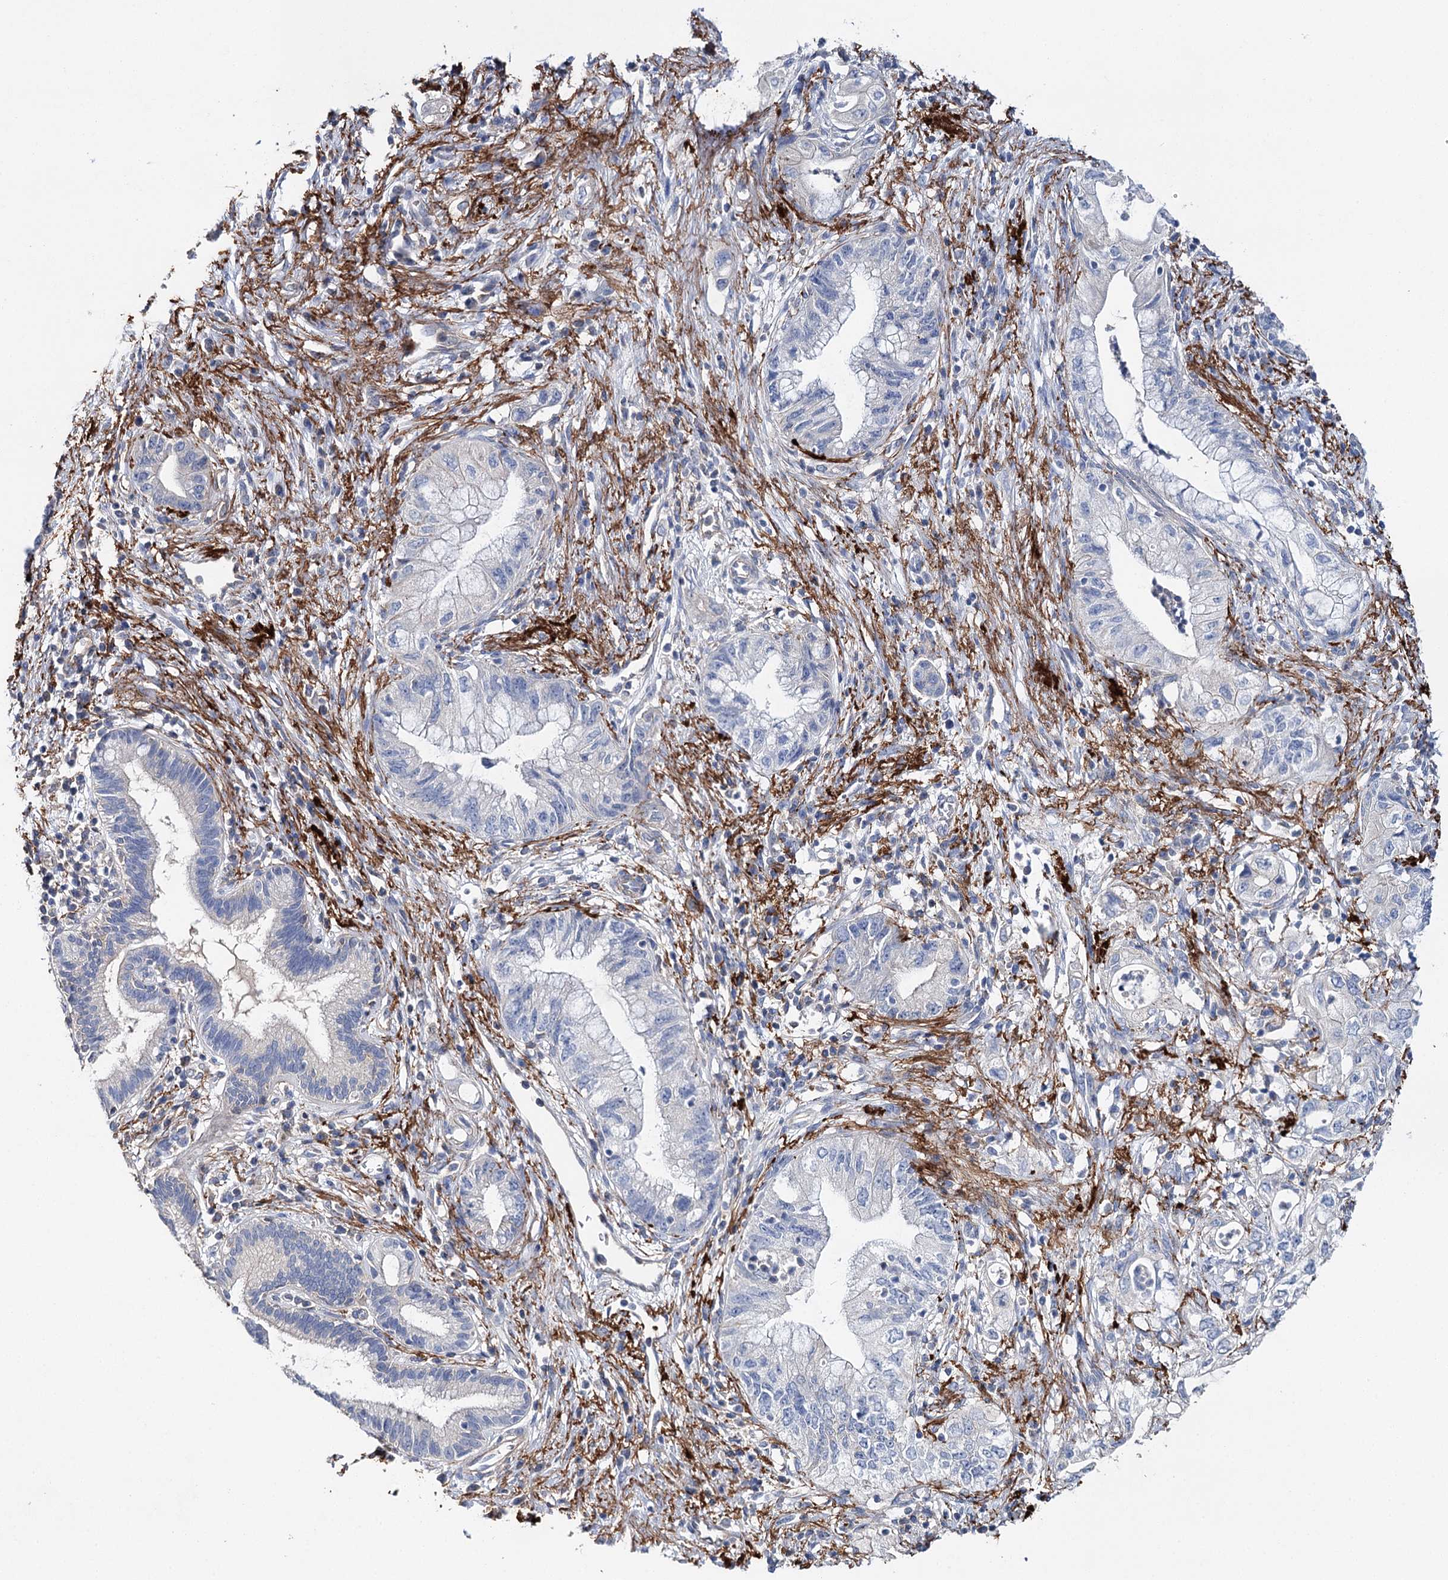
{"staining": {"intensity": "negative", "quantity": "none", "location": "none"}, "tissue": "pancreatic cancer", "cell_type": "Tumor cells", "image_type": "cancer", "snomed": [{"axis": "morphology", "description": "Adenocarcinoma, NOS"}, {"axis": "topography", "description": "Pancreas"}], "caption": "Pancreatic adenocarcinoma stained for a protein using IHC demonstrates no positivity tumor cells.", "gene": "EPYC", "patient": {"sex": "female", "age": 73}}